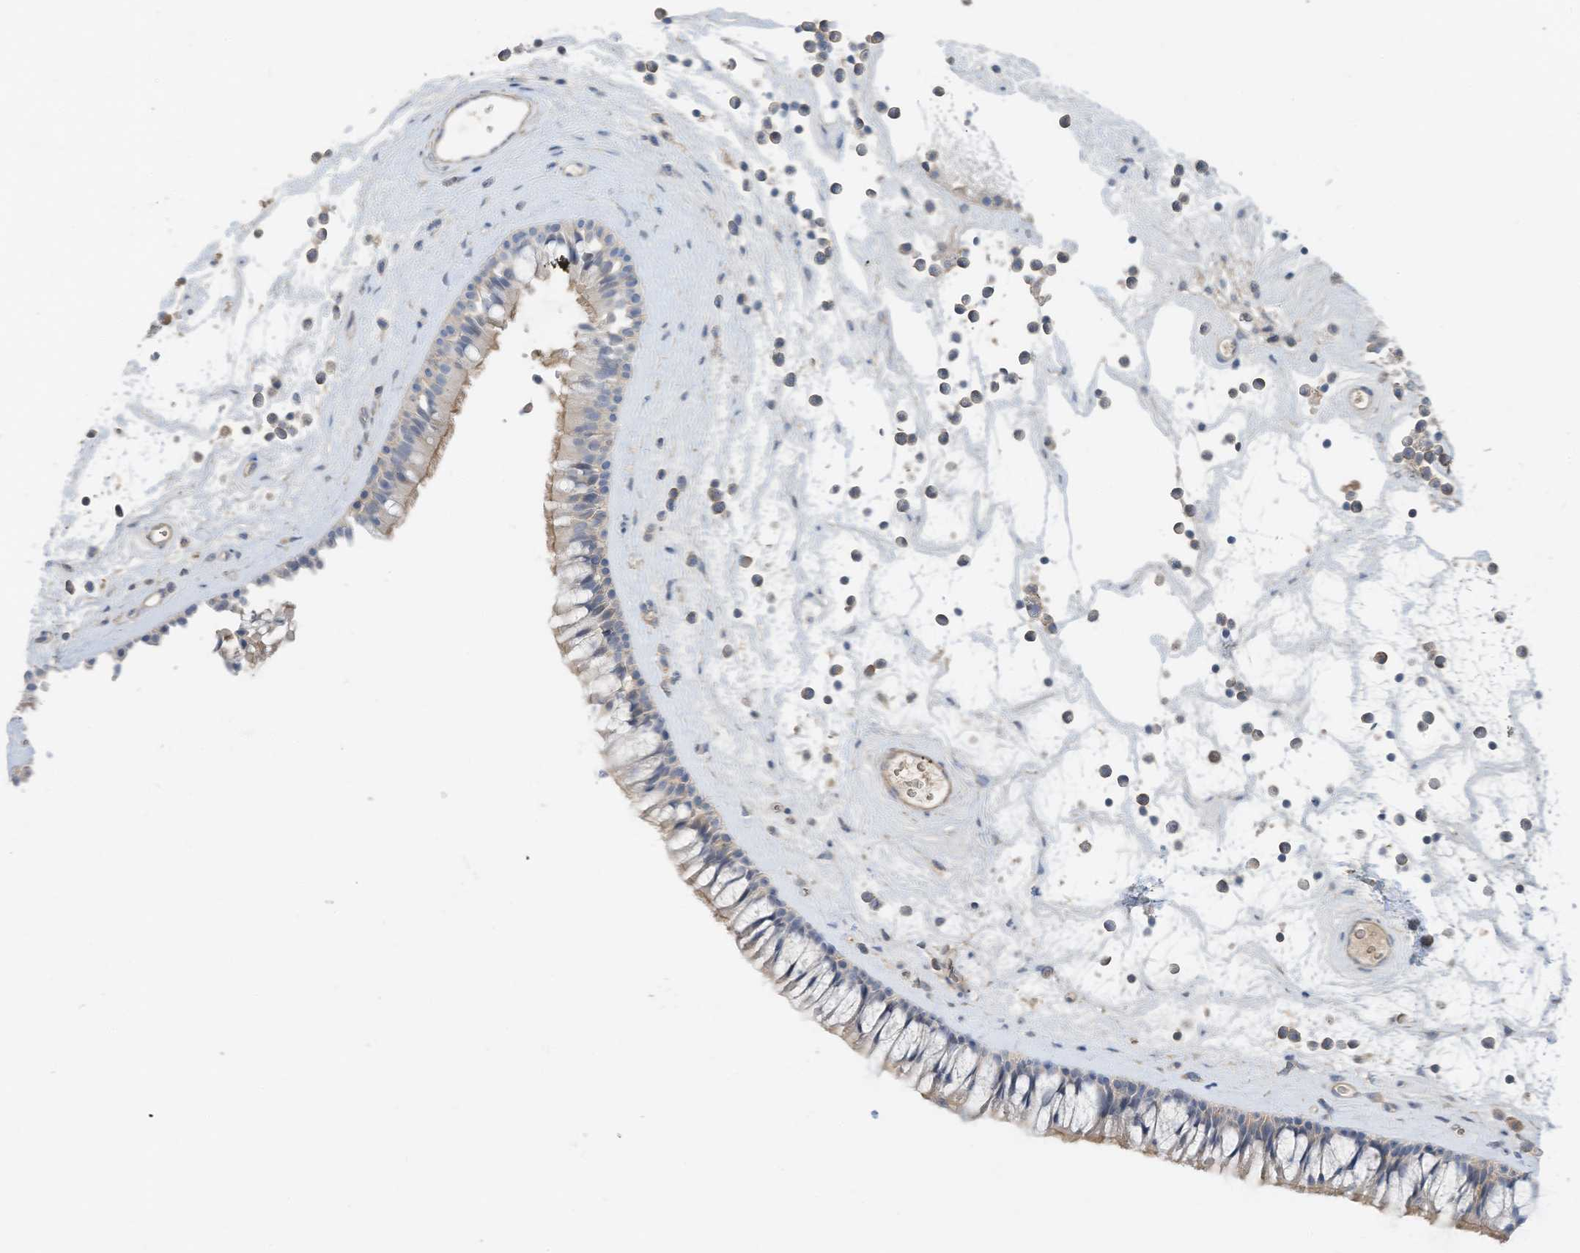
{"staining": {"intensity": "weak", "quantity": "<25%", "location": "cytoplasmic/membranous"}, "tissue": "nasopharynx", "cell_type": "Respiratory epithelial cells", "image_type": "normal", "snomed": [{"axis": "morphology", "description": "Normal tissue, NOS"}, {"axis": "topography", "description": "Nasopharynx"}], "caption": "IHC image of normal nasopharynx: nasopharynx stained with DAB demonstrates no significant protein positivity in respiratory epithelial cells. The staining was performed using DAB to visualize the protein expression in brown, while the nuclei were stained in blue with hematoxylin (Magnification: 20x).", "gene": "SLFN14", "patient": {"sex": "male", "age": 64}}